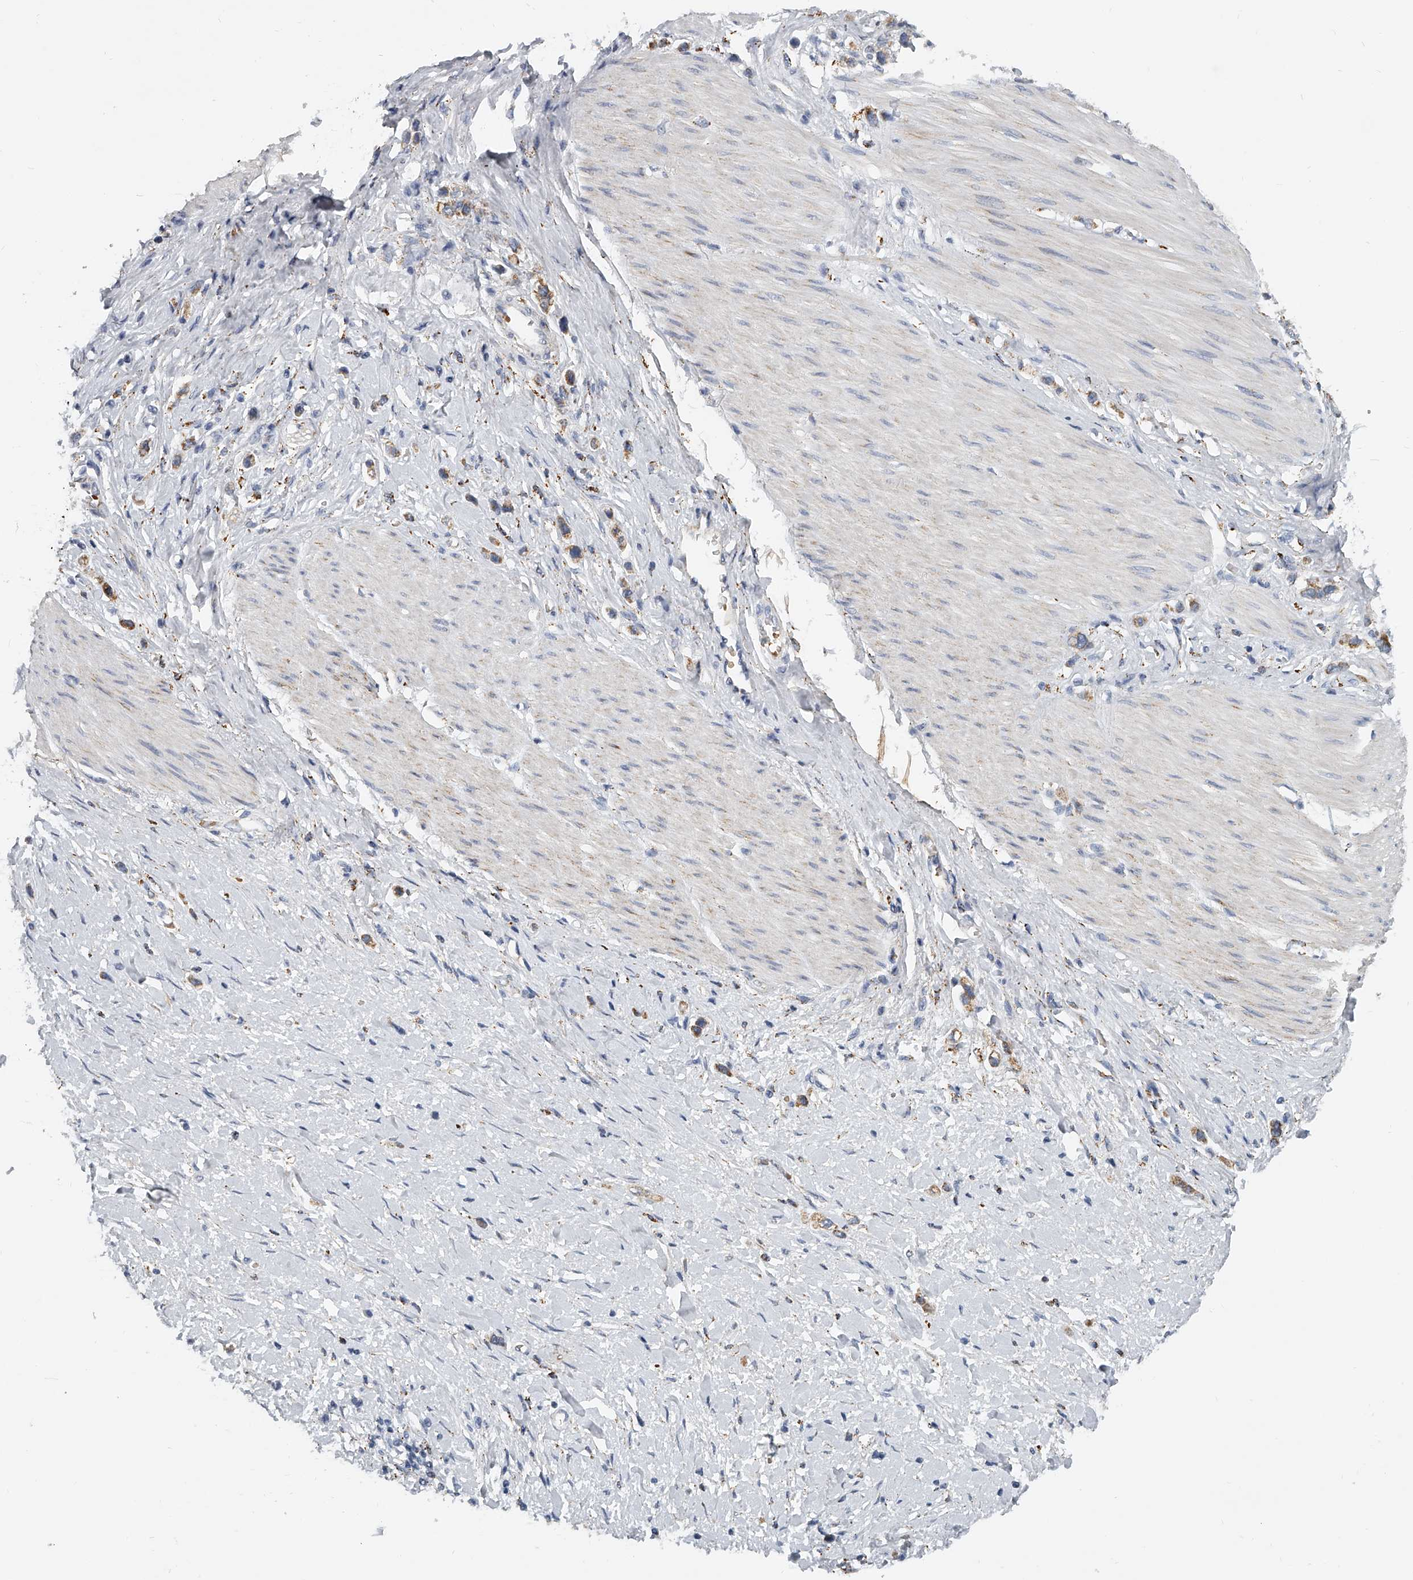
{"staining": {"intensity": "moderate", "quantity": "25%-75%", "location": "cytoplasmic/membranous"}, "tissue": "stomach cancer", "cell_type": "Tumor cells", "image_type": "cancer", "snomed": [{"axis": "morphology", "description": "Adenocarcinoma, NOS"}, {"axis": "topography", "description": "Stomach"}], "caption": "Approximately 25%-75% of tumor cells in human stomach adenocarcinoma demonstrate moderate cytoplasmic/membranous protein positivity as visualized by brown immunohistochemical staining.", "gene": "KLHL7", "patient": {"sex": "female", "age": 65}}